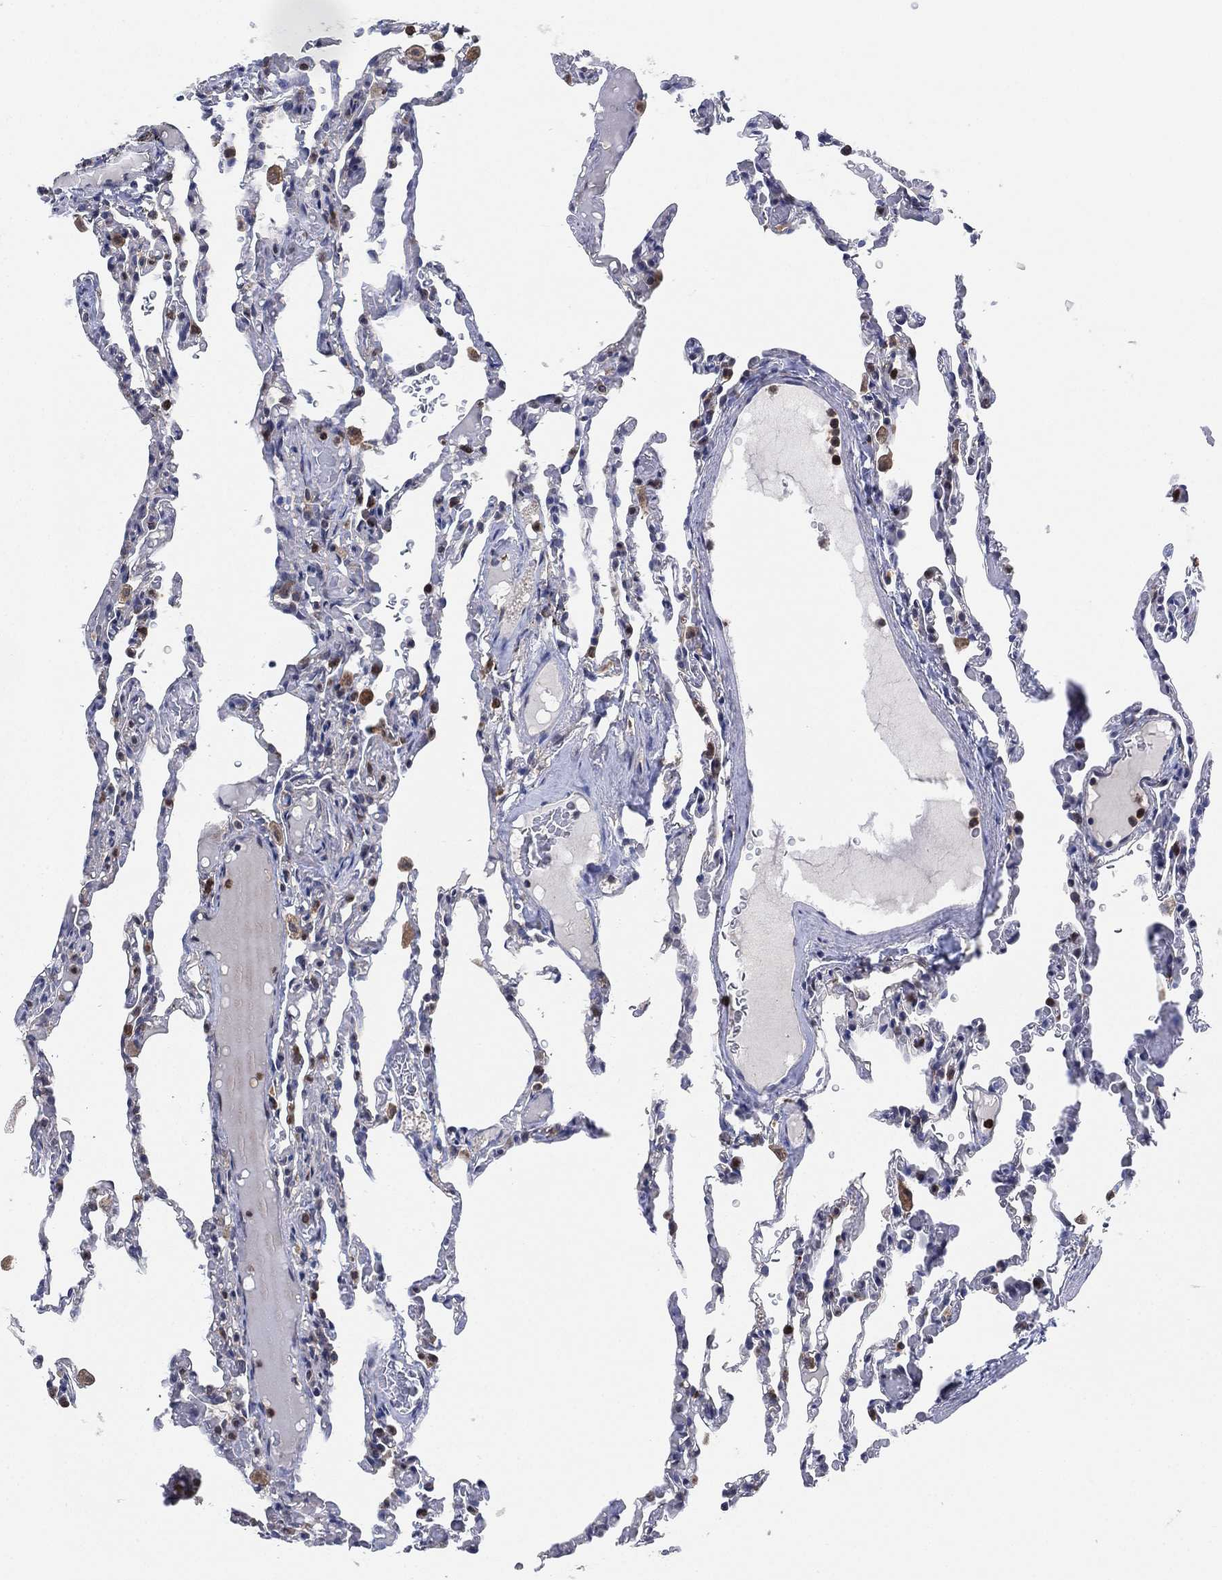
{"staining": {"intensity": "moderate", "quantity": "<25%", "location": "cytoplasmic/membranous"}, "tissue": "lung", "cell_type": "Alveolar cells", "image_type": "normal", "snomed": [{"axis": "morphology", "description": "Normal tissue, NOS"}, {"axis": "topography", "description": "Lung"}], "caption": "A brown stain labels moderate cytoplasmic/membranous positivity of a protein in alveolar cells of benign human lung.", "gene": "FES", "patient": {"sex": "female", "age": 43}}